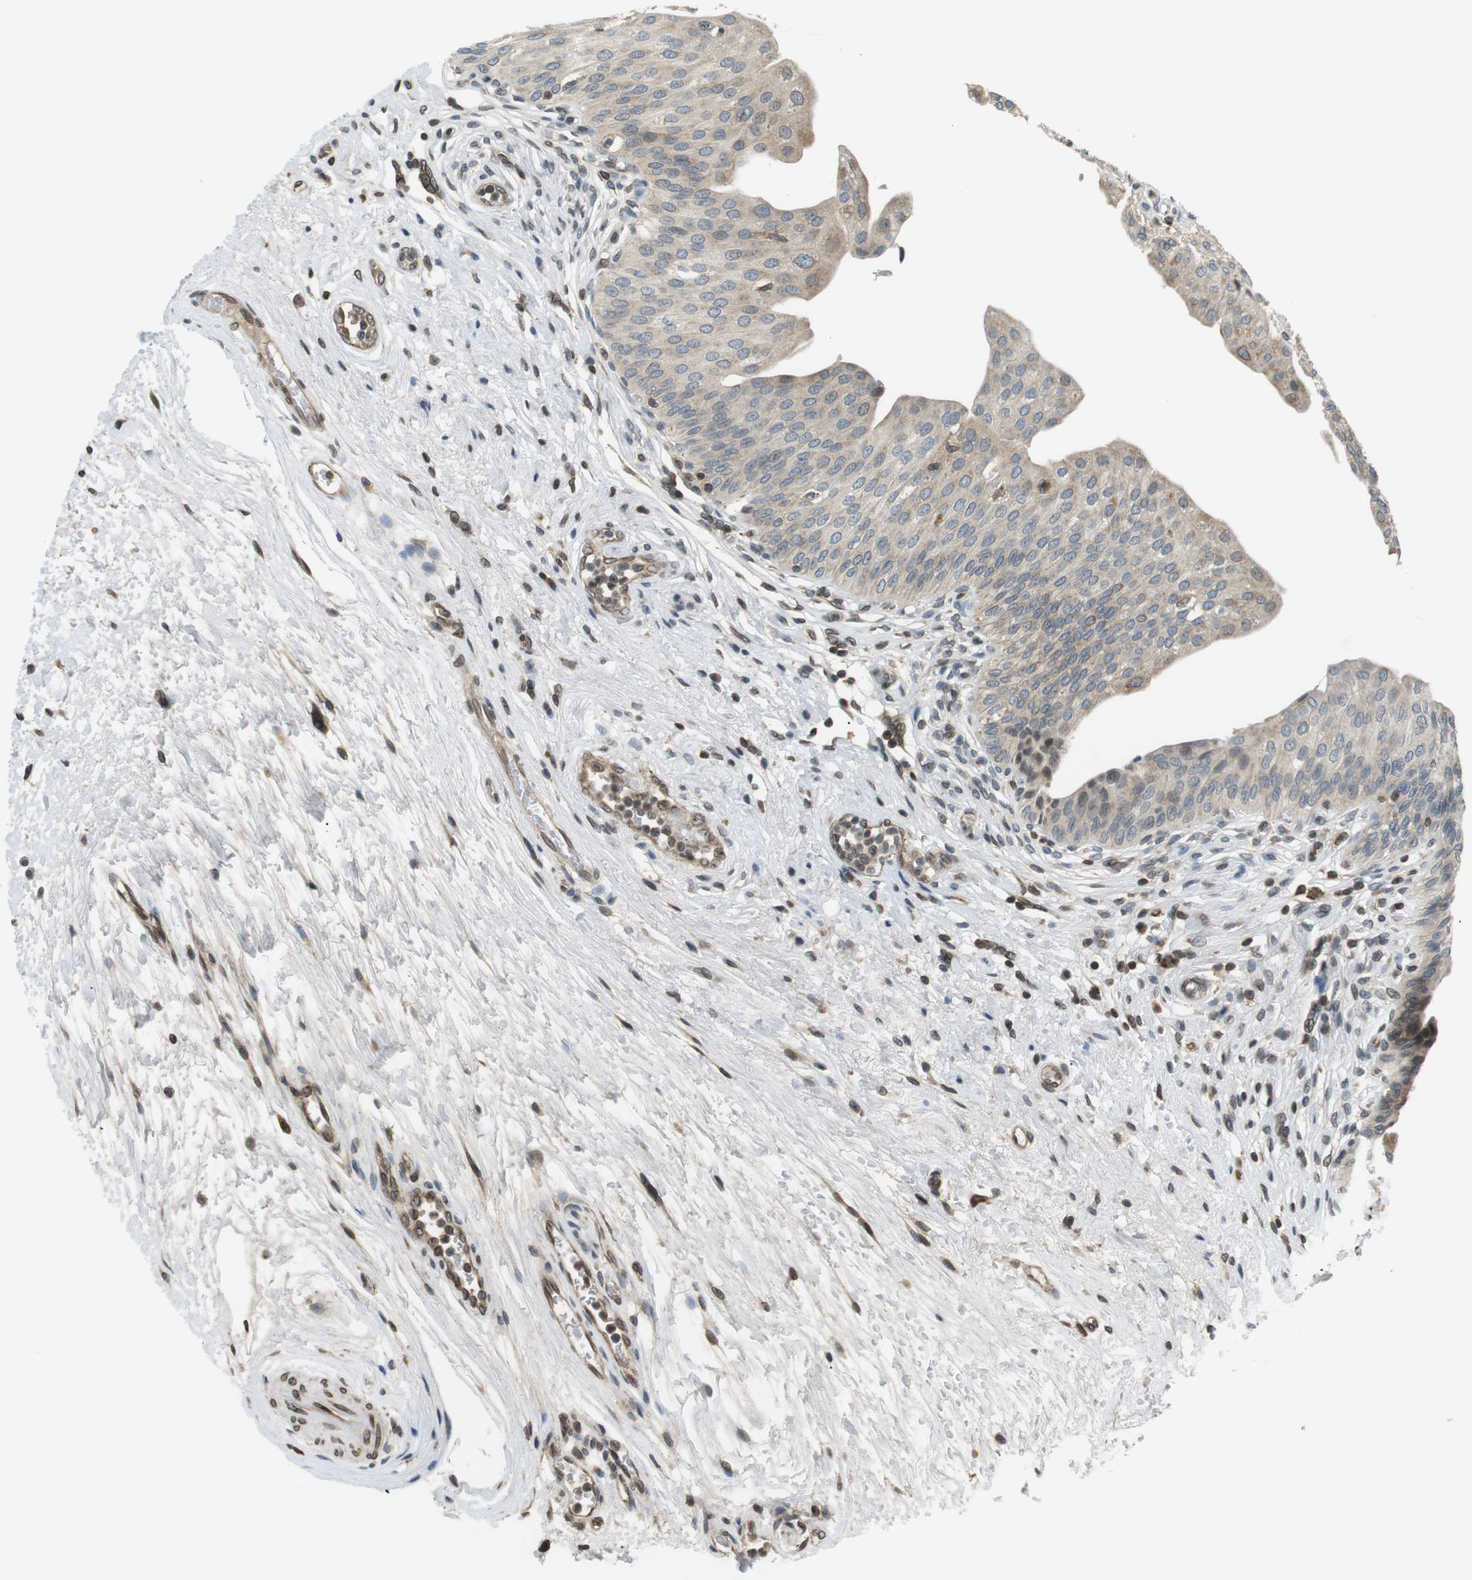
{"staining": {"intensity": "weak", "quantity": ">75%", "location": "cytoplasmic/membranous"}, "tissue": "urinary bladder", "cell_type": "Urothelial cells", "image_type": "normal", "snomed": [{"axis": "morphology", "description": "Normal tissue, NOS"}, {"axis": "topography", "description": "Urinary bladder"}], "caption": "Urothelial cells demonstrate low levels of weak cytoplasmic/membranous positivity in about >75% of cells in normal urinary bladder.", "gene": "TMX4", "patient": {"sex": "male", "age": 46}}